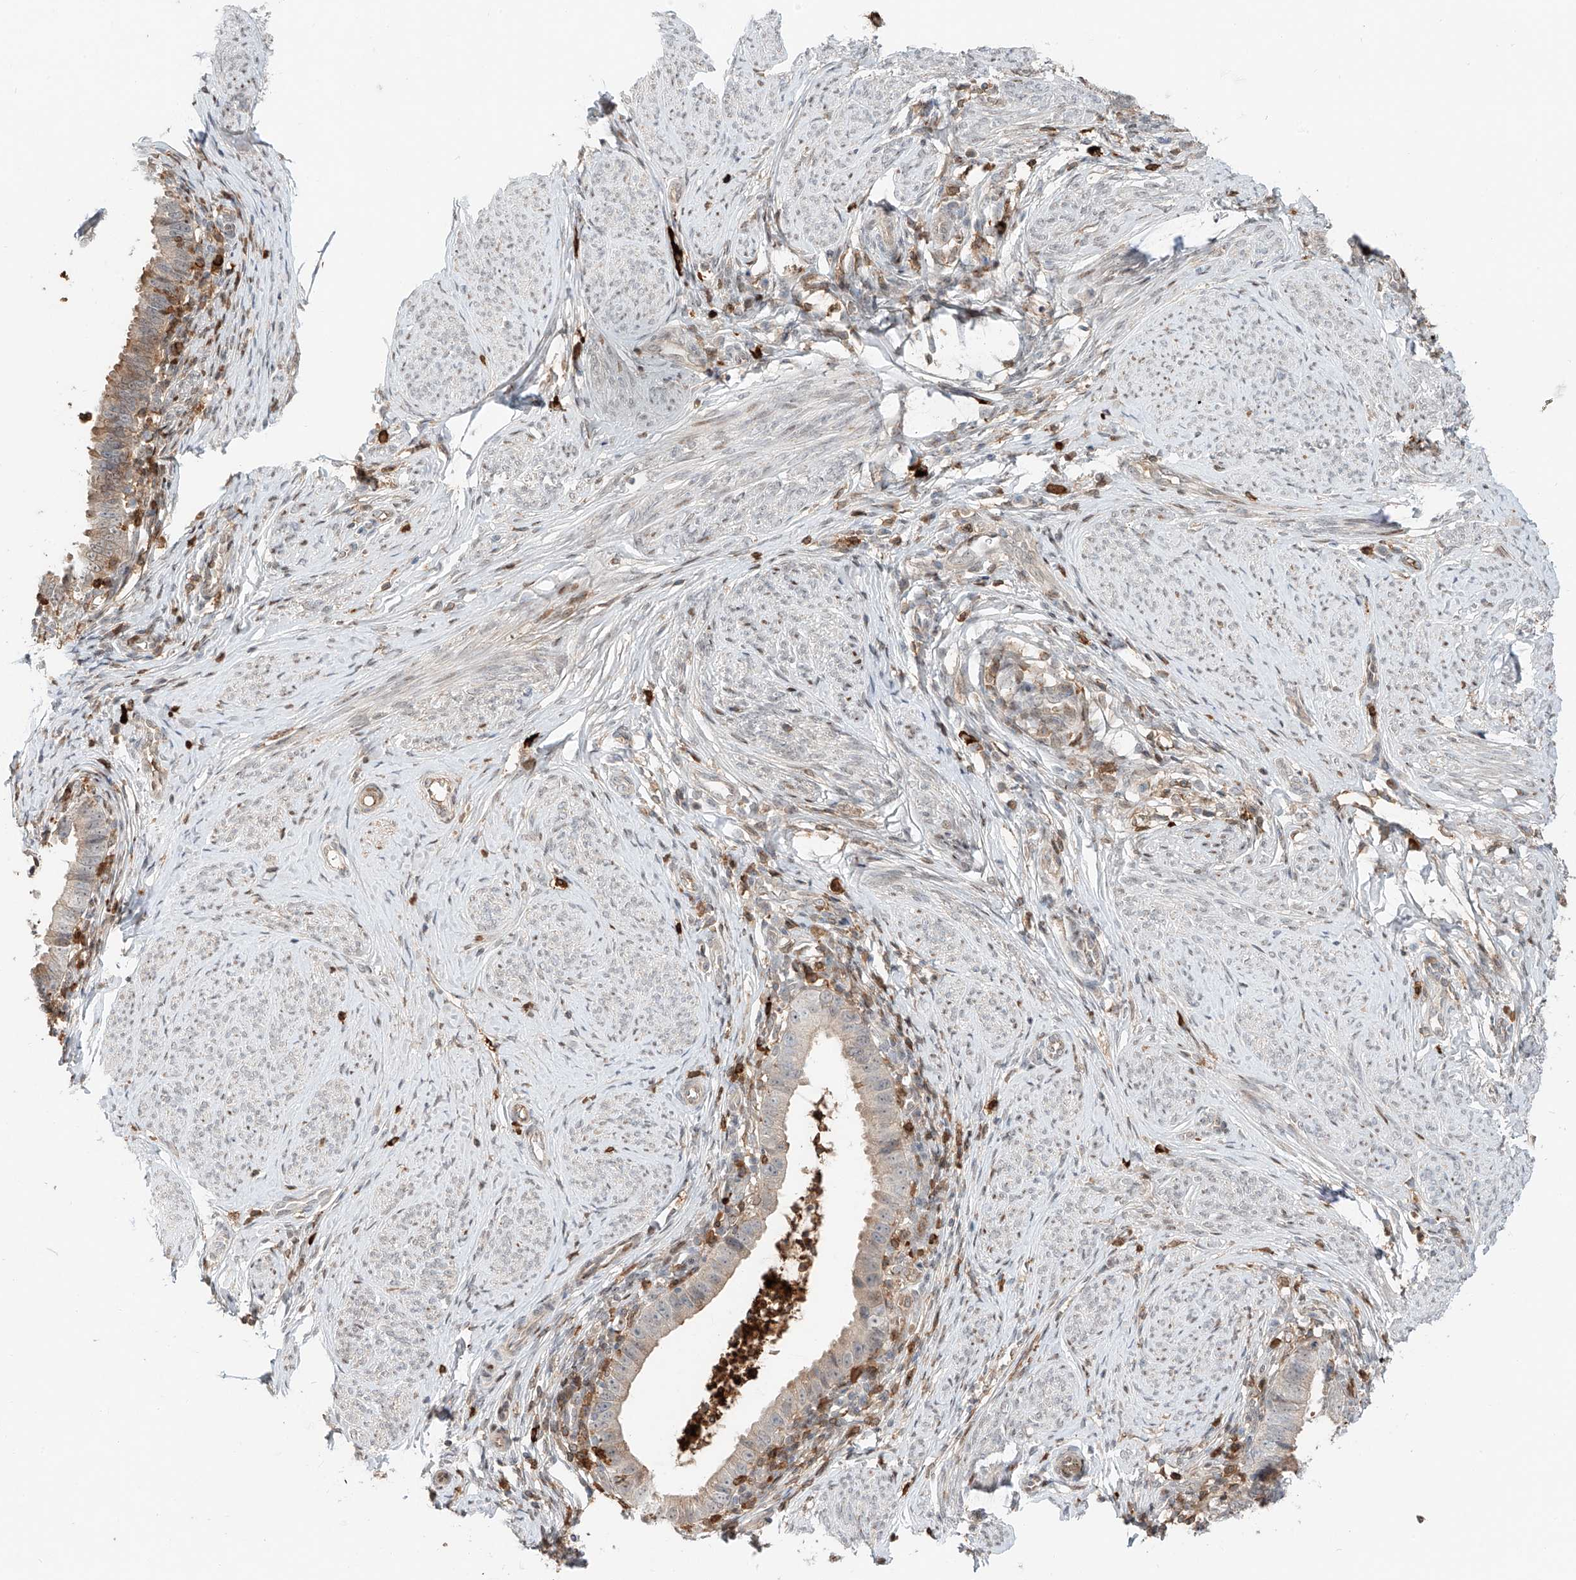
{"staining": {"intensity": "weak", "quantity": "25%-75%", "location": "cytoplasmic/membranous"}, "tissue": "cervical cancer", "cell_type": "Tumor cells", "image_type": "cancer", "snomed": [{"axis": "morphology", "description": "Adenocarcinoma, NOS"}, {"axis": "topography", "description": "Cervix"}], "caption": "High-power microscopy captured an immunohistochemistry (IHC) photomicrograph of cervical adenocarcinoma, revealing weak cytoplasmic/membranous expression in about 25%-75% of tumor cells.", "gene": "CEP162", "patient": {"sex": "female", "age": 36}}